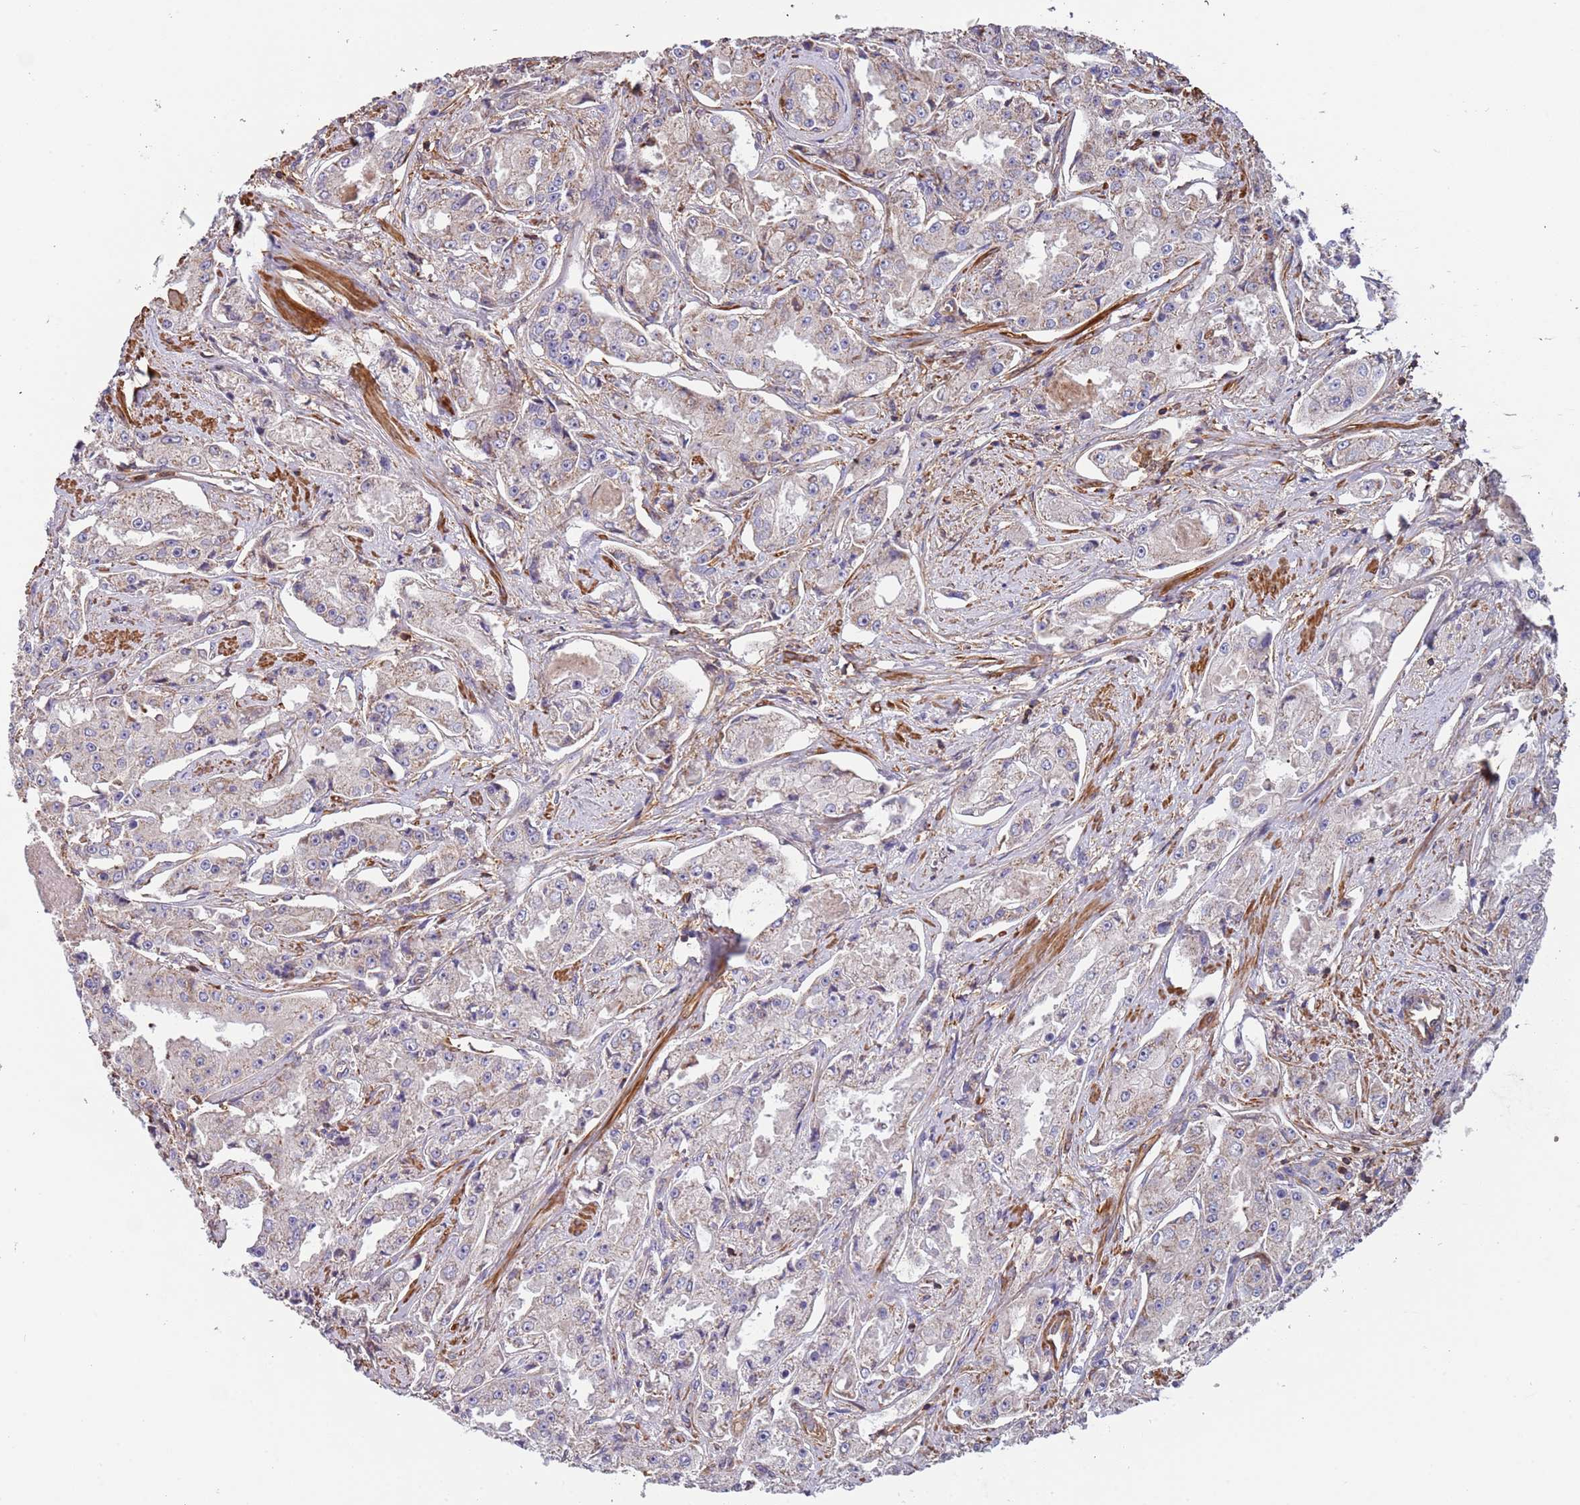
{"staining": {"intensity": "weak", "quantity": "<25%", "location": "cytoplasmic/membranous"}, "tissue": "prostate cancer", "cell_type": "Tumor cells", "image_type": "cancer", "snomed": [{"axis": "morphology", "description": "Adenocarcinoma, High grade"}, {"axis": "topography", "description": "Prostate"}], "caption": "Adenocarcinoma (high-grade) (prostate) stained for a protein using IHC exhibits no positivity tumor cells.", "gene": "SYT4", "patient": {"sex": "male", "age": 73}}